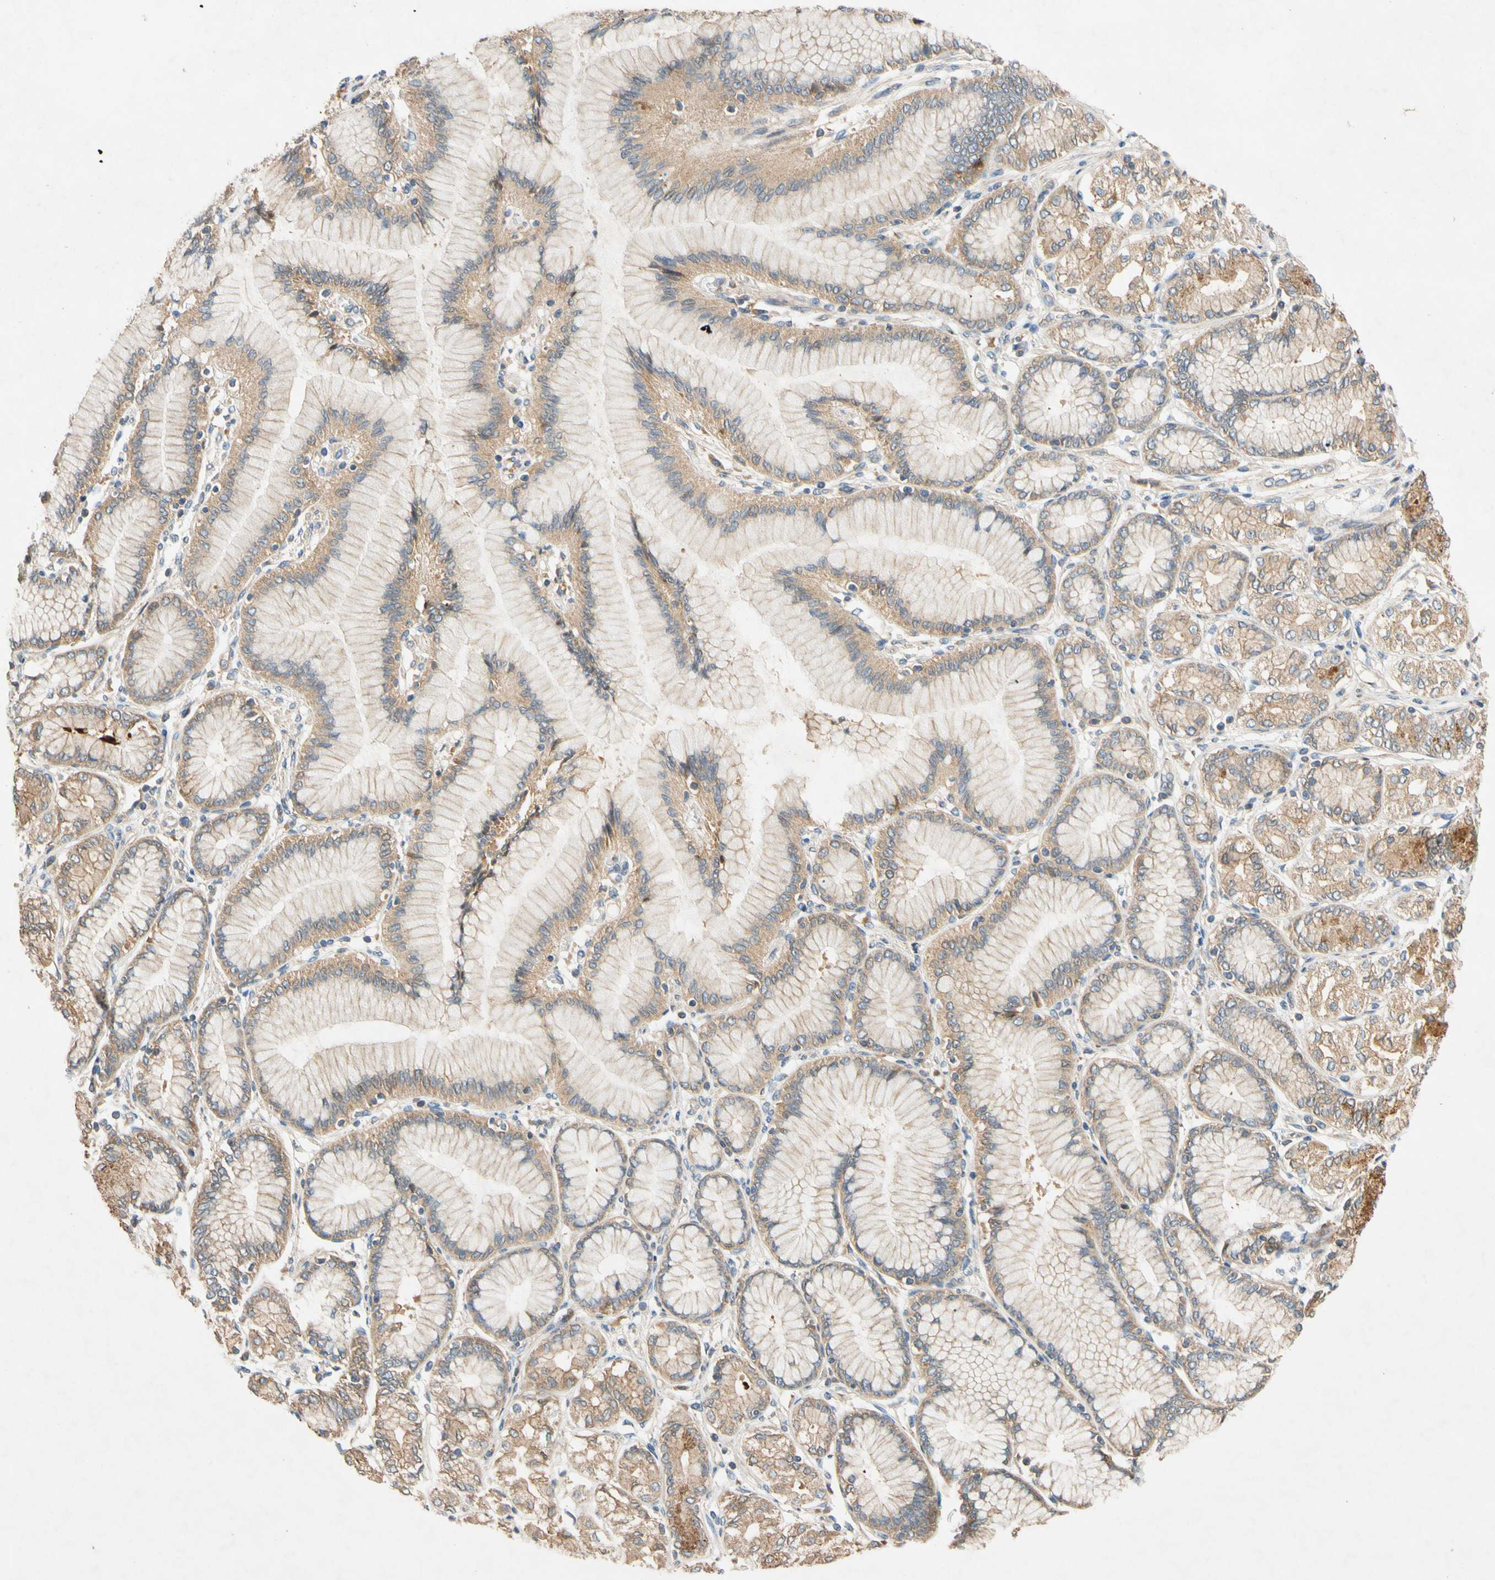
{"staining": {"intensity": "moderate", "quantity": "25%-75%", "location": "cytoplasmic/membranous"}, "tissue": "stomach cancer", "cell_type": "Tumor cells", "image_type": "cancer", "snomed": [{"axis": "morphology", "description": "Normal tissue, NOS"}, {"axis": "morphology", "description": "Adenocarcinoma, NOS"}, {"axis": "topography", "description": "Stomach, upper"}, {"axis": "topography", "description": "Stomach"}], "caption": "DAB (3,3'-diaminobenzidine) immunohistochemical staining of stomach cancer displays moderate cytoplasmic/membranous protein staining in about 25%-75% of tumor cells. (DAB (3,3'-diaminobenzidine) IHC with brightfield microscopy, high magnification).", "gene": "USP46", "patient": {"sex": "female", "age": 65}}